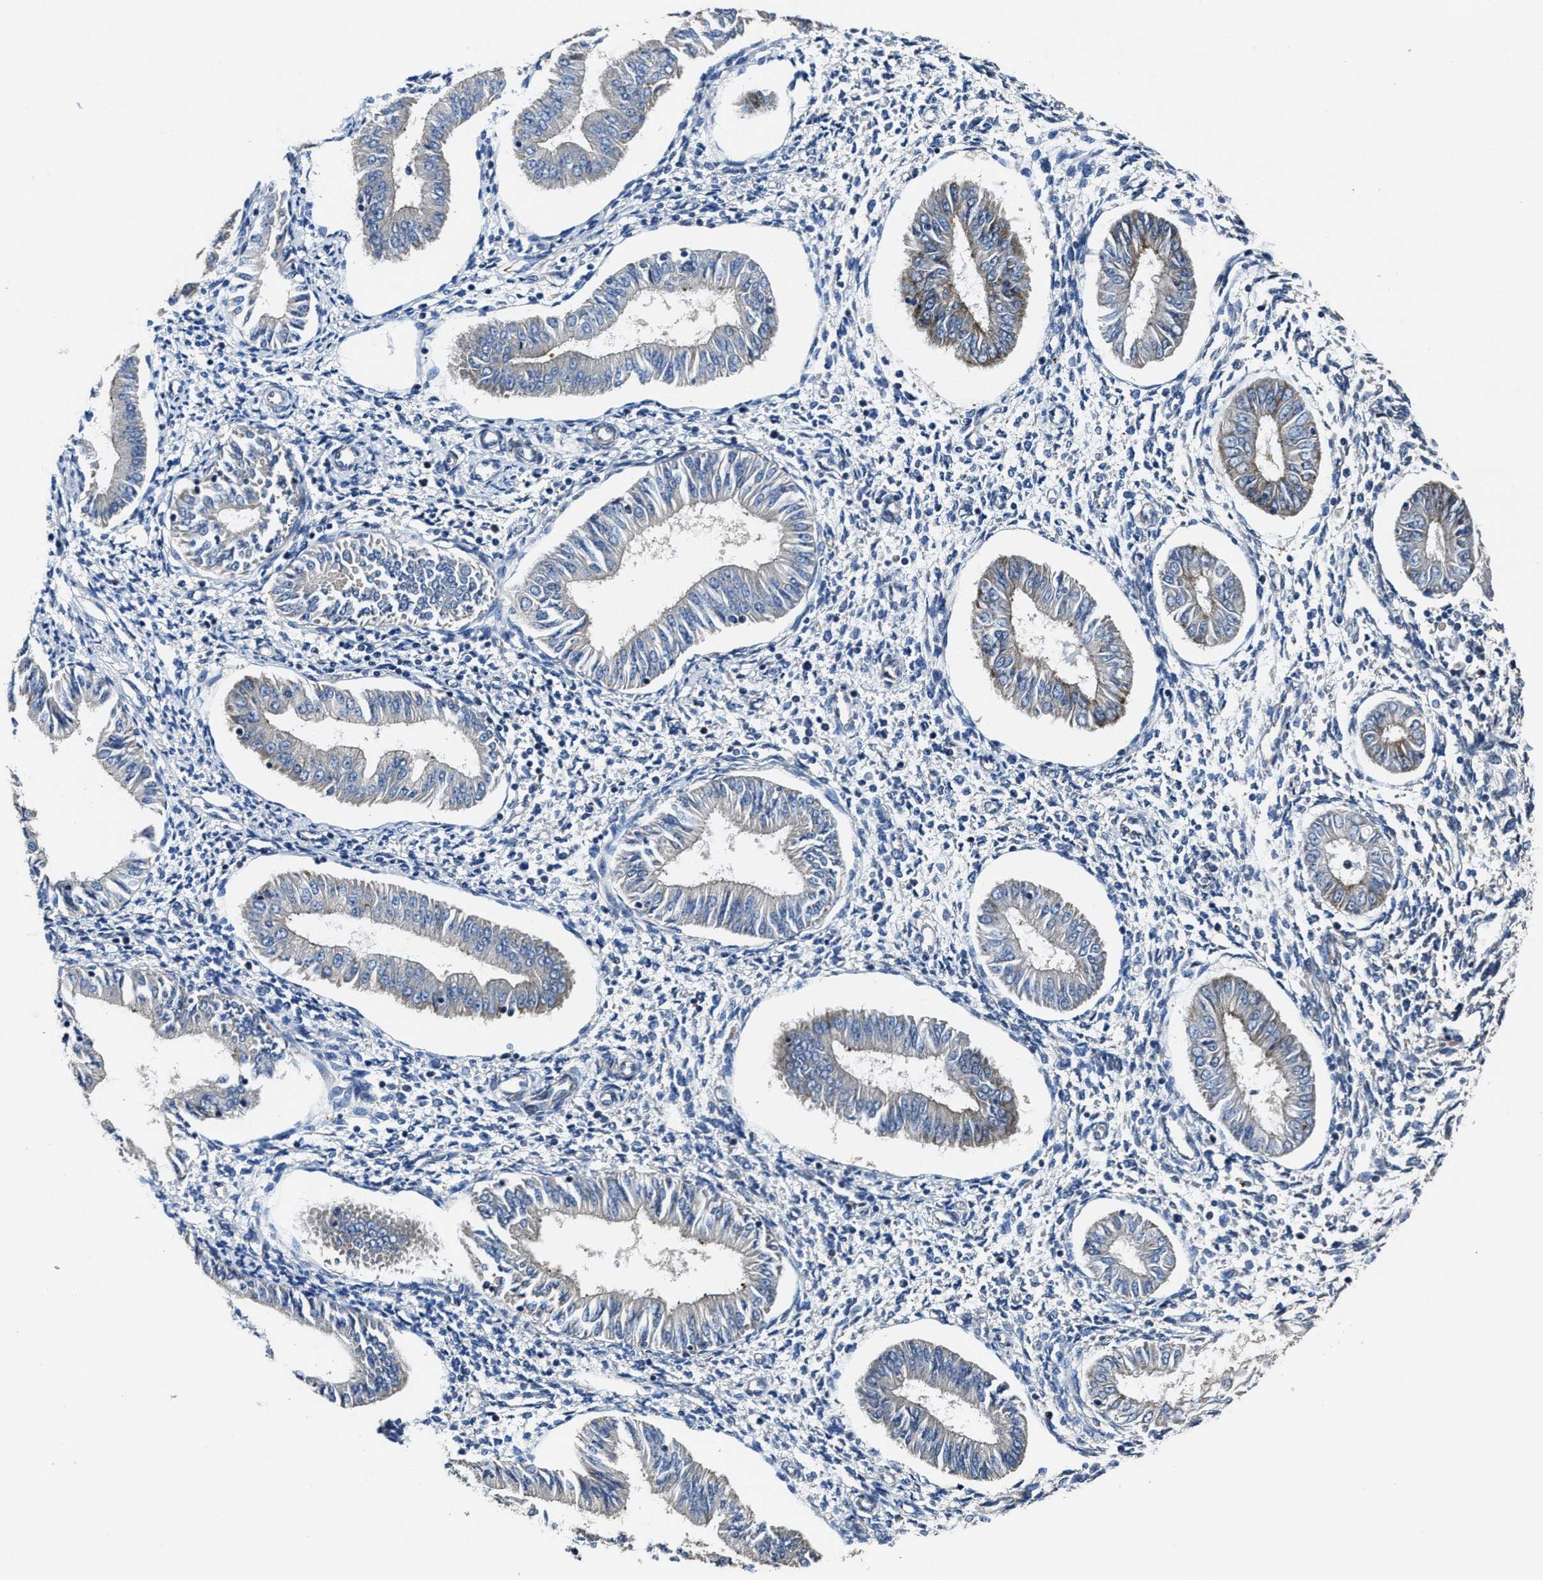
{"staining": {"intensity": "negative", "quantity": "none", "location": "none"}, "tissue": "endometrium", "cell_type": "Cells in endometrial stroma", "image_type": "normal", "snomed": [{"axis": "morphology", "description": "Normal tissue, NOS"}, {"axis": "topography", "description": "Endometrium"}], "caption": "High power microscopy micrograph of an immunohistochemistry image of unremarkable endometrium, revealing no significant expression in cells in endometrial stroma. Nuclei are stained in blue.", "gene": "PTAR1", "patient": {"sex": "female", "age": 50}}